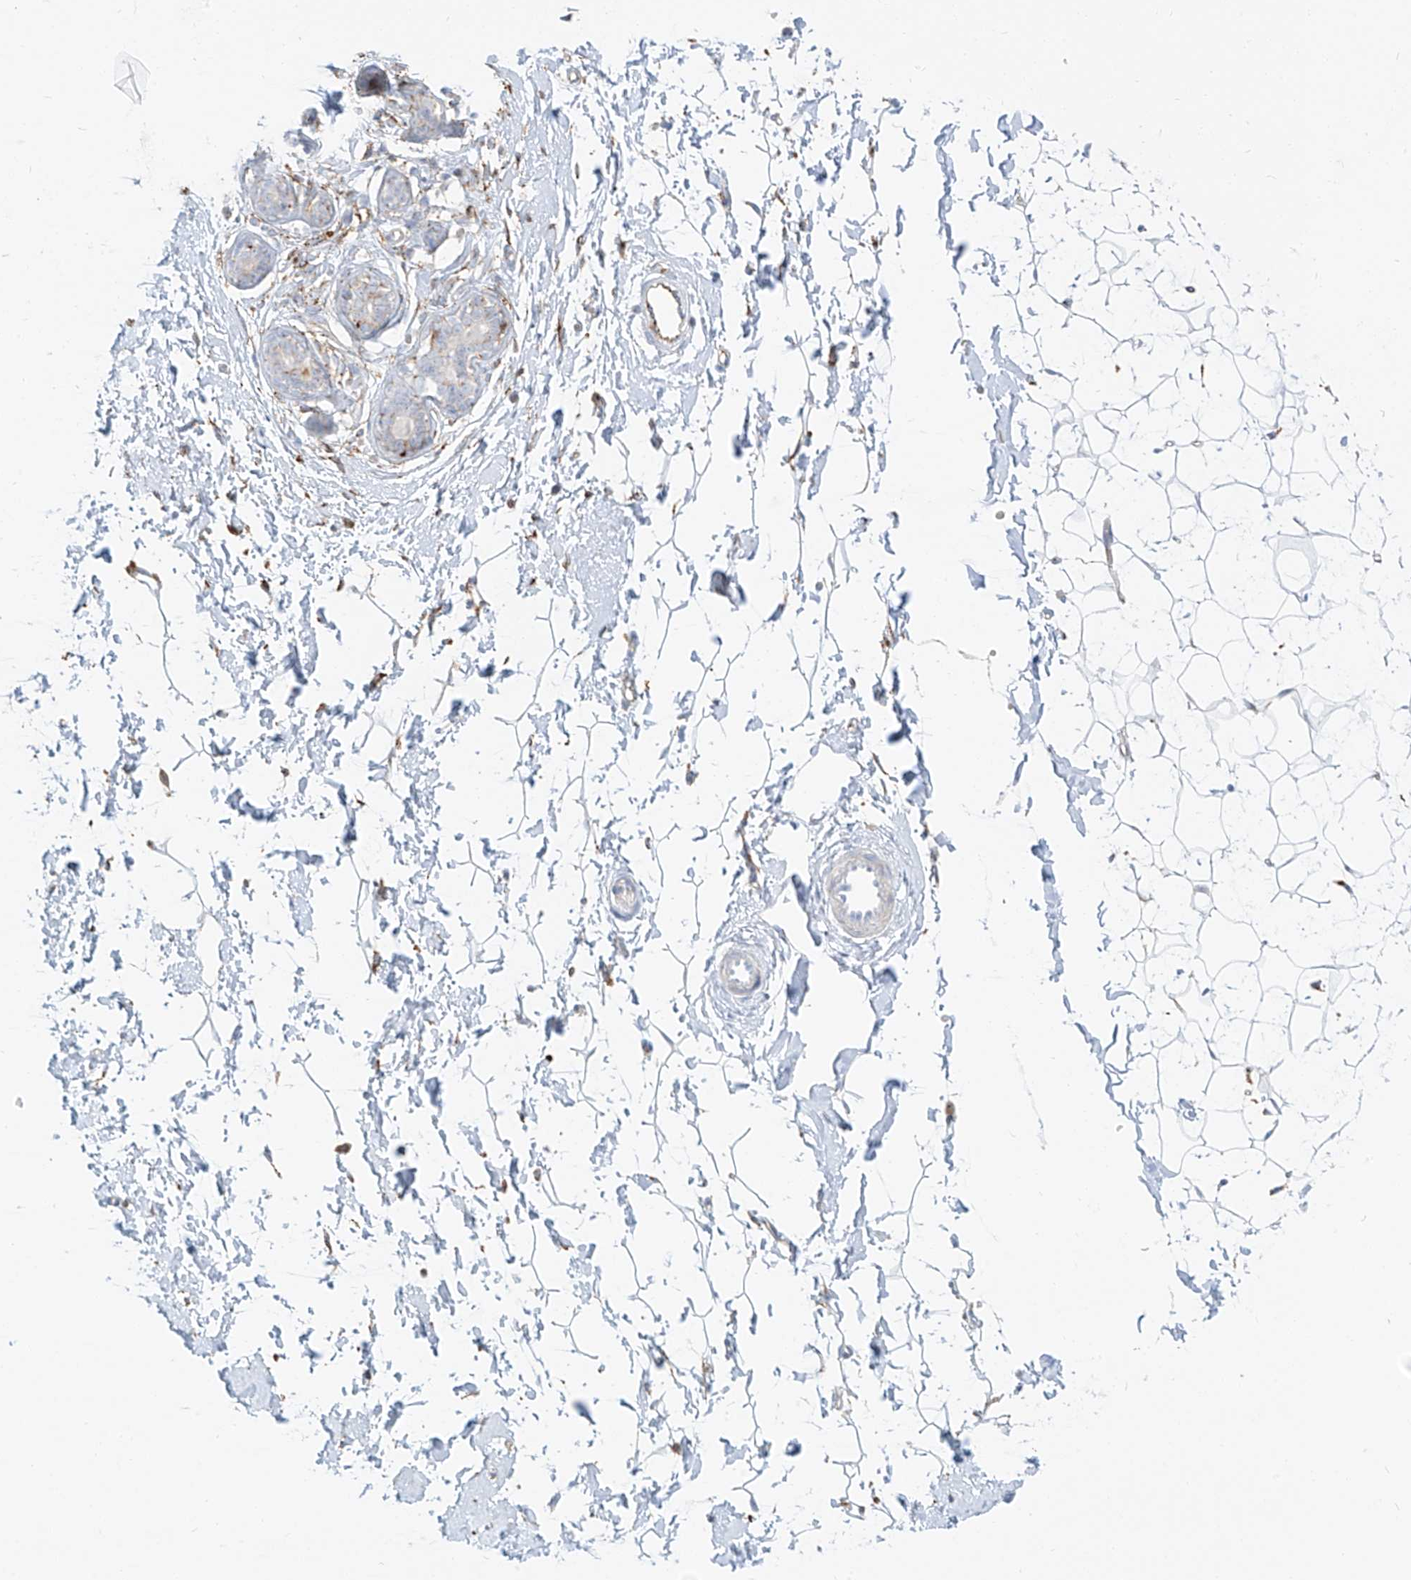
{"staining": {"intensity": "moderate", "quantity": "<25%", "location": "cytoplasmic/membranous"}, "tissue": "adipose tissue", "cell_type": "Adipocytes", "image_type": "normal", "snomed": [{"axis": "morphology", "description": "Normal tissue, NOS"}, {"axis": "topography", "description": "Breast"}], "caption": "The histopathology image reveals staining of unremarkable adipose tissue, revealing moderate cytoplasmic/membranous protein staining (brown color) within adipocytes.", "gene": "SLC35F6", "patient": {"sex": "female", "age": 23}}